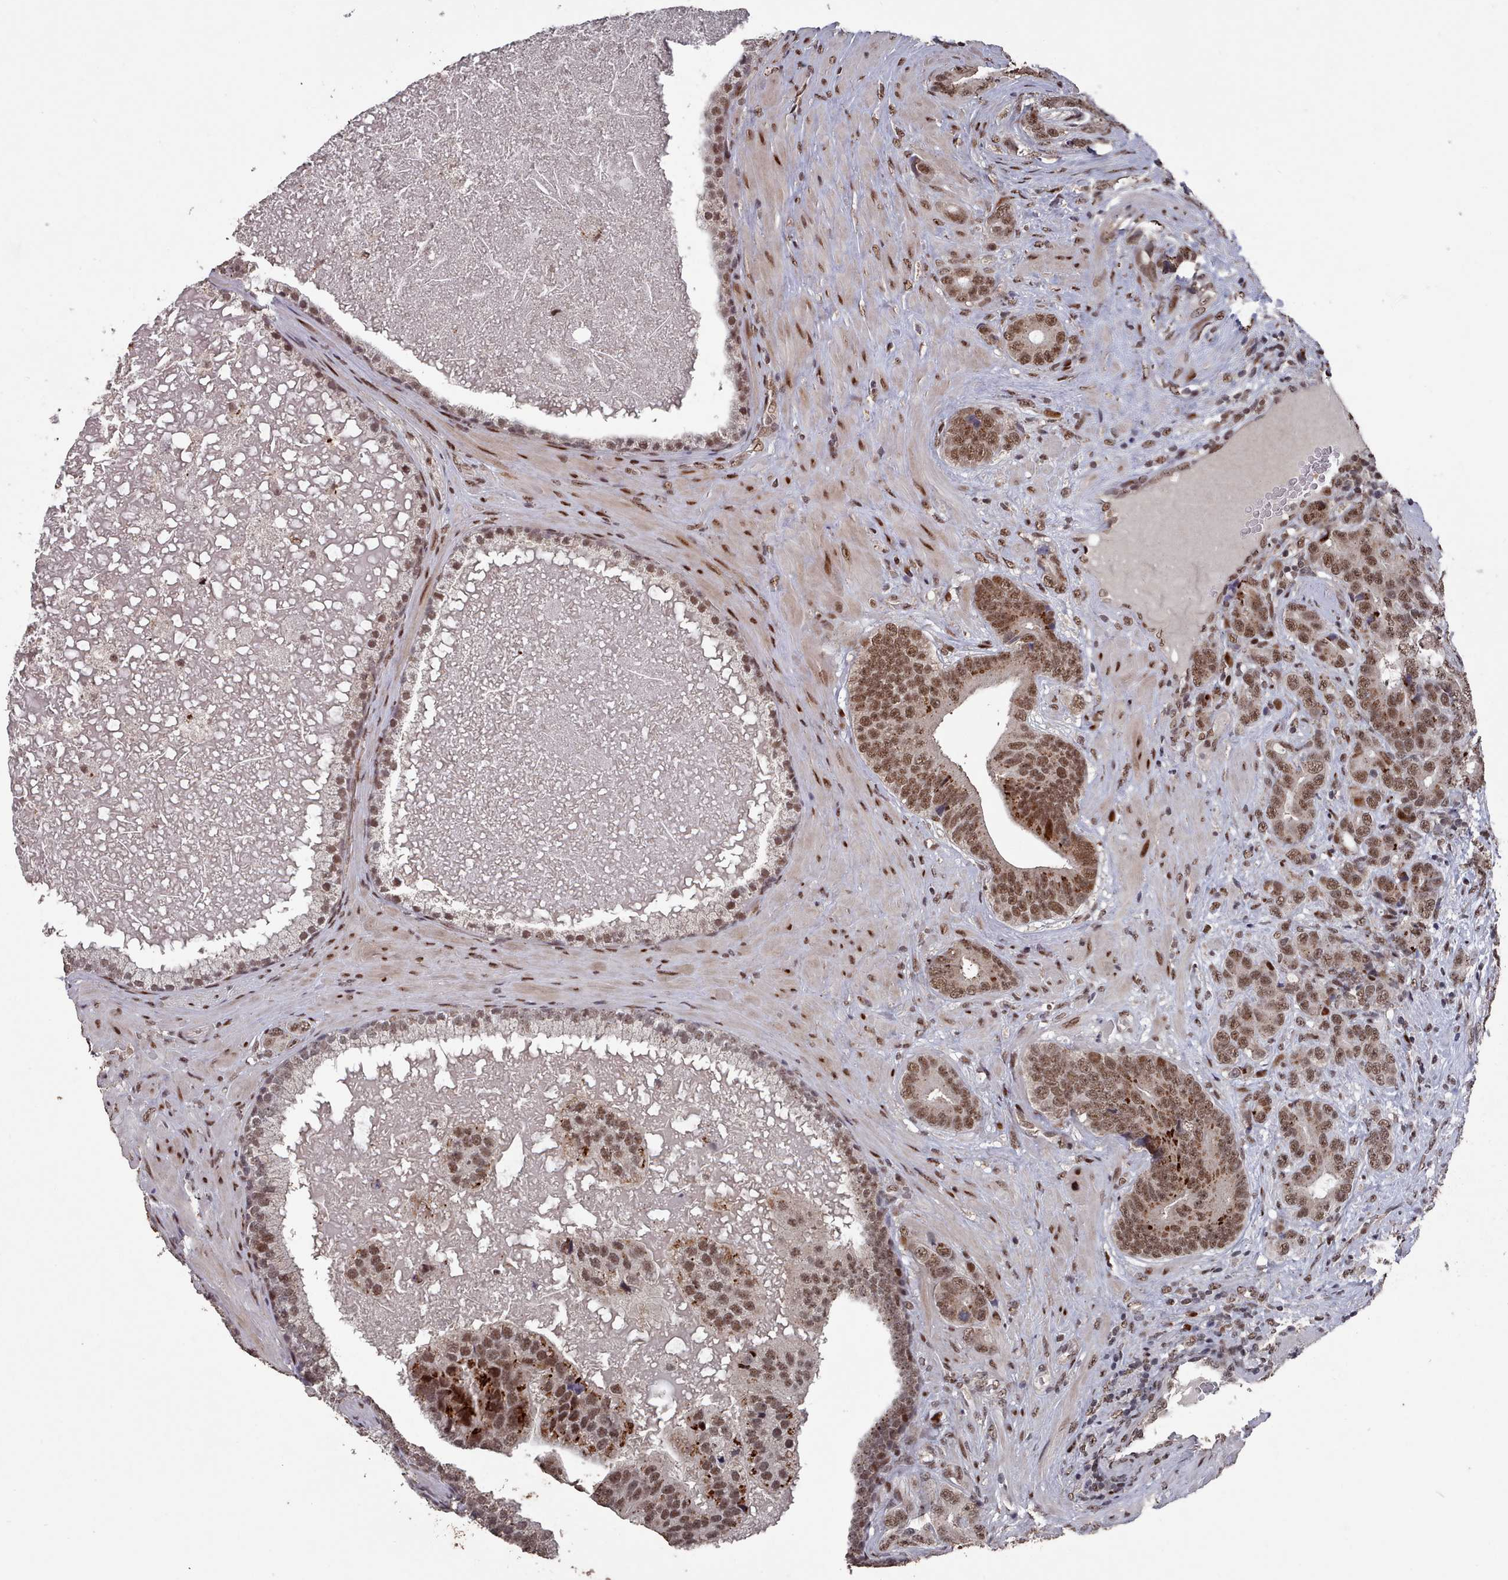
{"staining": {"intensity": "moderate", "quantity": ">75%", "location": "cytoplasmic/membranous,nuclear"}, "tissue": "prostate cancer", "cell_type": "Tumor cells", "image_type": "cancer", "snomed": [{"axis": "morphology", "description": "Adenocarcinoma, High grade"}, {"axis": "topography", "description": "Prostate"}], "caption": "IHC image of neoplastic tissue: human prostate cancer (high-grade adenocarcinoma) stained using immunohistochemistry displays medium levels of moderate protein expression localized specifically in the cytoplasmic/membranous and nuclear of tumor cells, appearing as a cytoplasmic/membranous and nuclear brown color.", "gene": "PNRC2", "patient": {"sex": "male", "age": 55}}